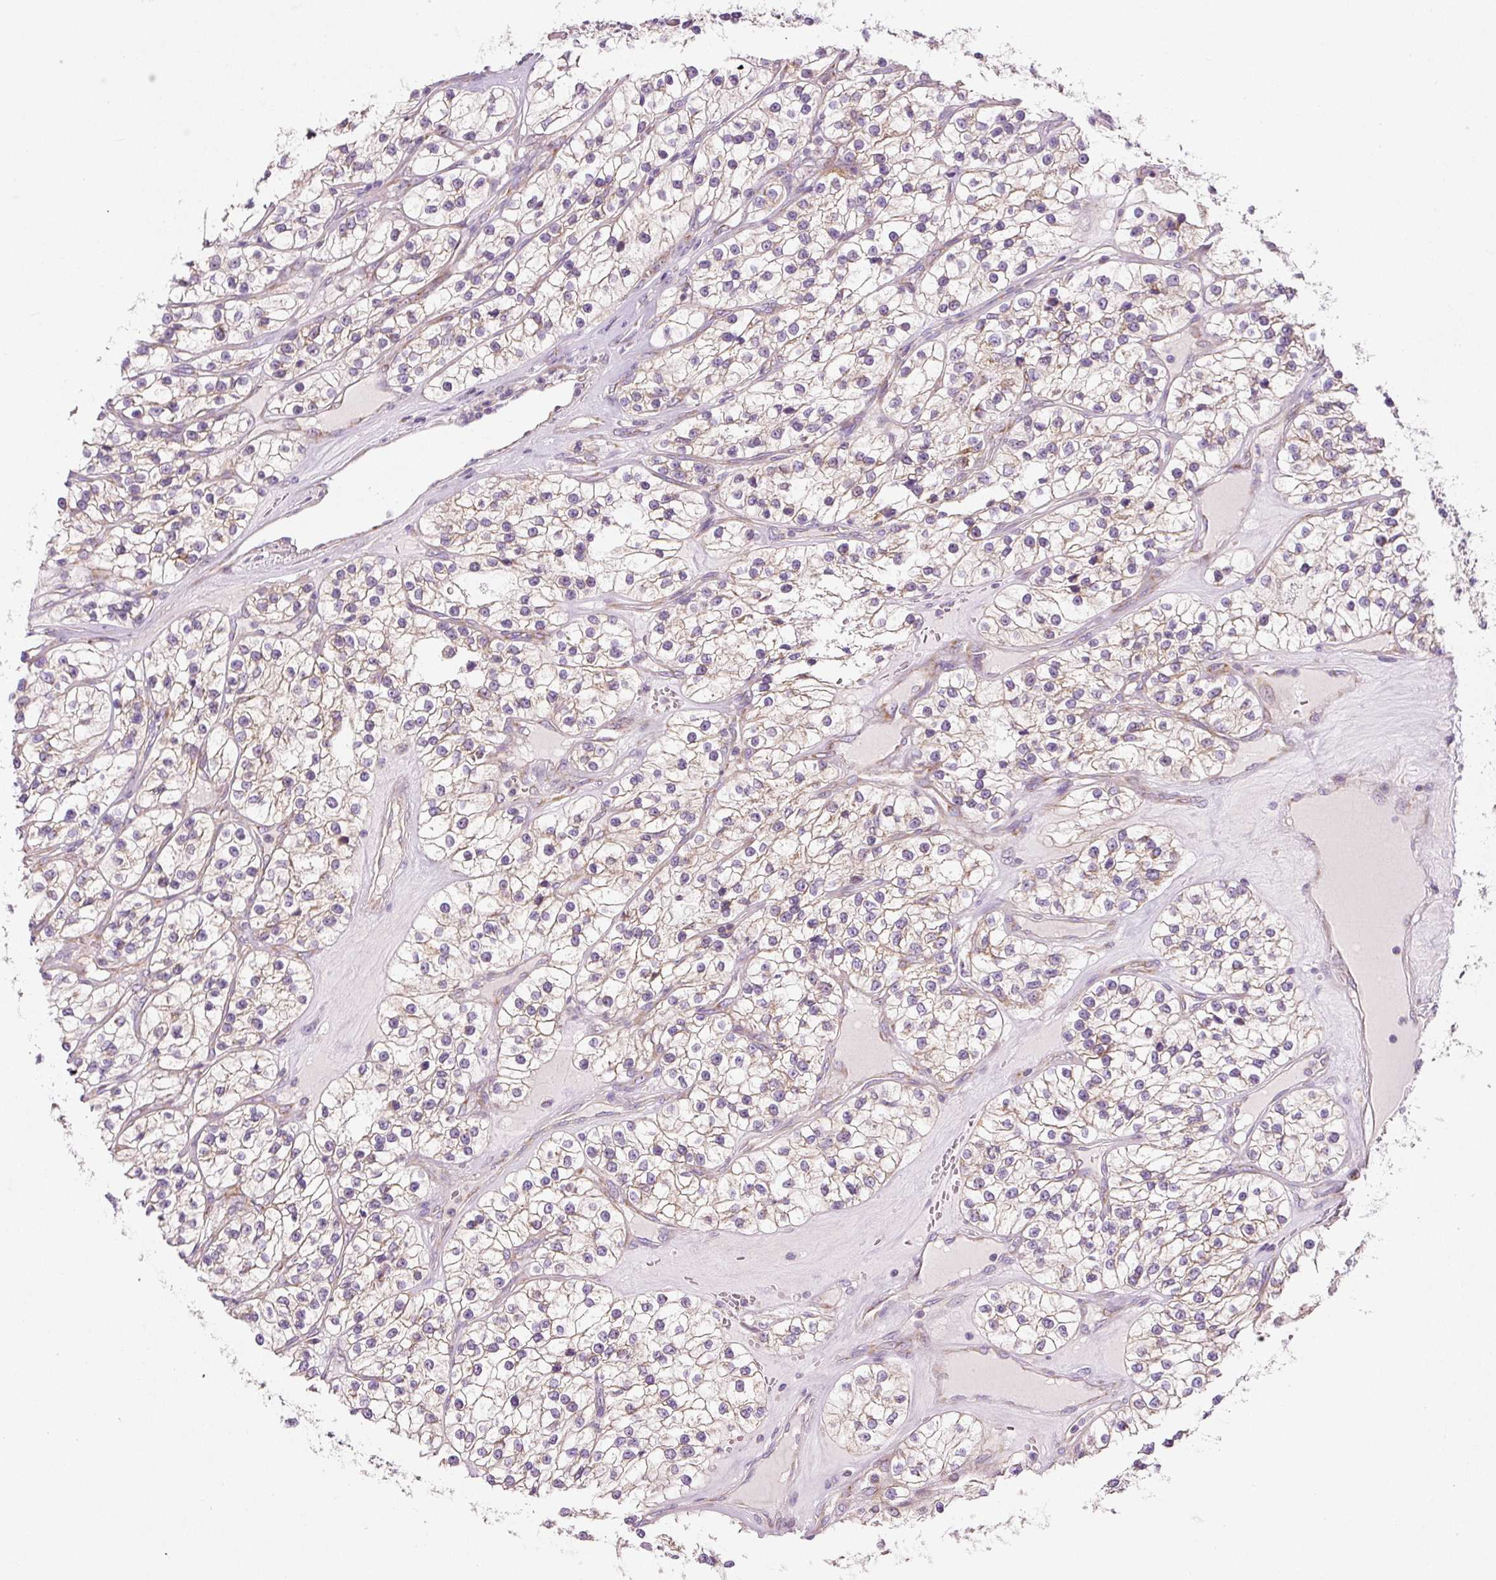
{"staining": {"intensity": "weak", "quantity": "<25%", "location": "cytoplasmic/membranous"}, "tissue": "renal cancer", "cell_type": "Tumor cells", "image_type": "cancer", "snomed": [{"axis": "morphology", "description": "Adenocarcinoma, NOS"}, {"axis": "topography", "description": "Kidney"}], "caption": "Tumor cells show no significant positivity in adenocarcinoma (renal).", "gene": "NDUFA1", "patient": {"sex": "female", "age": 57}}